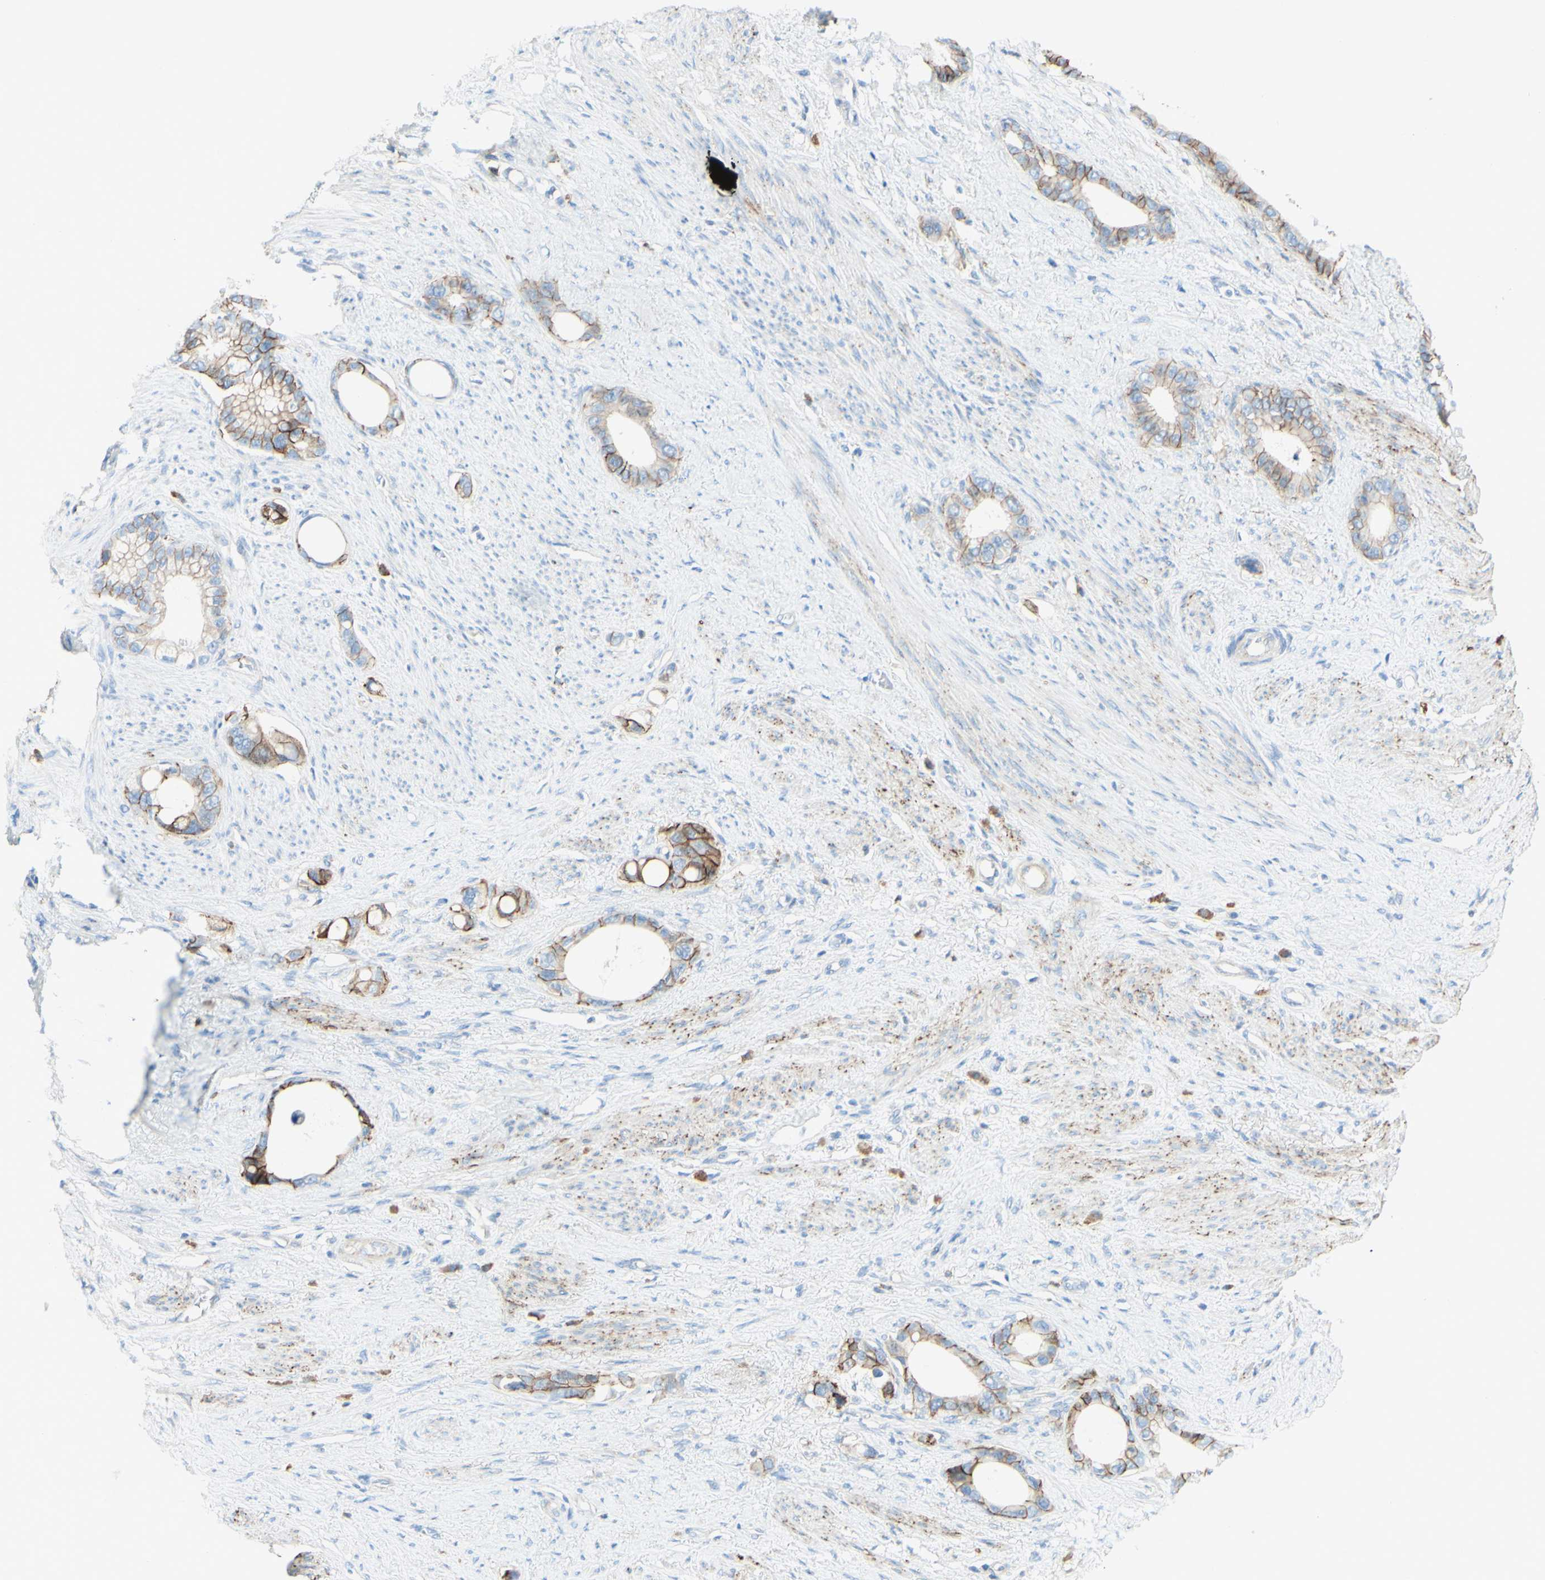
{"staining": {"intensity": "moderate", "quantity": "25%-75%", "location": "cytoplasmic/membranous"}, "tissue": "stomach cancer", "cell_type": "Tumor cells", "image_type": "cancer", "snomed": [{"axis": "morphology", "description": "Adenocarcinoma, NOS"}, {"axis": "topography", "description": "Stomach"}], "caption": "Tumor cells demonstrate medium levels of moderate cytoplasmic/membranous expression in about 25%-75% of cells in stomach adenocarcinoma. (DAB IHC with brightfield microscopy, high magnification).", "gene": "ALCAM", "patient": {"sex": "female", "age": 75}}